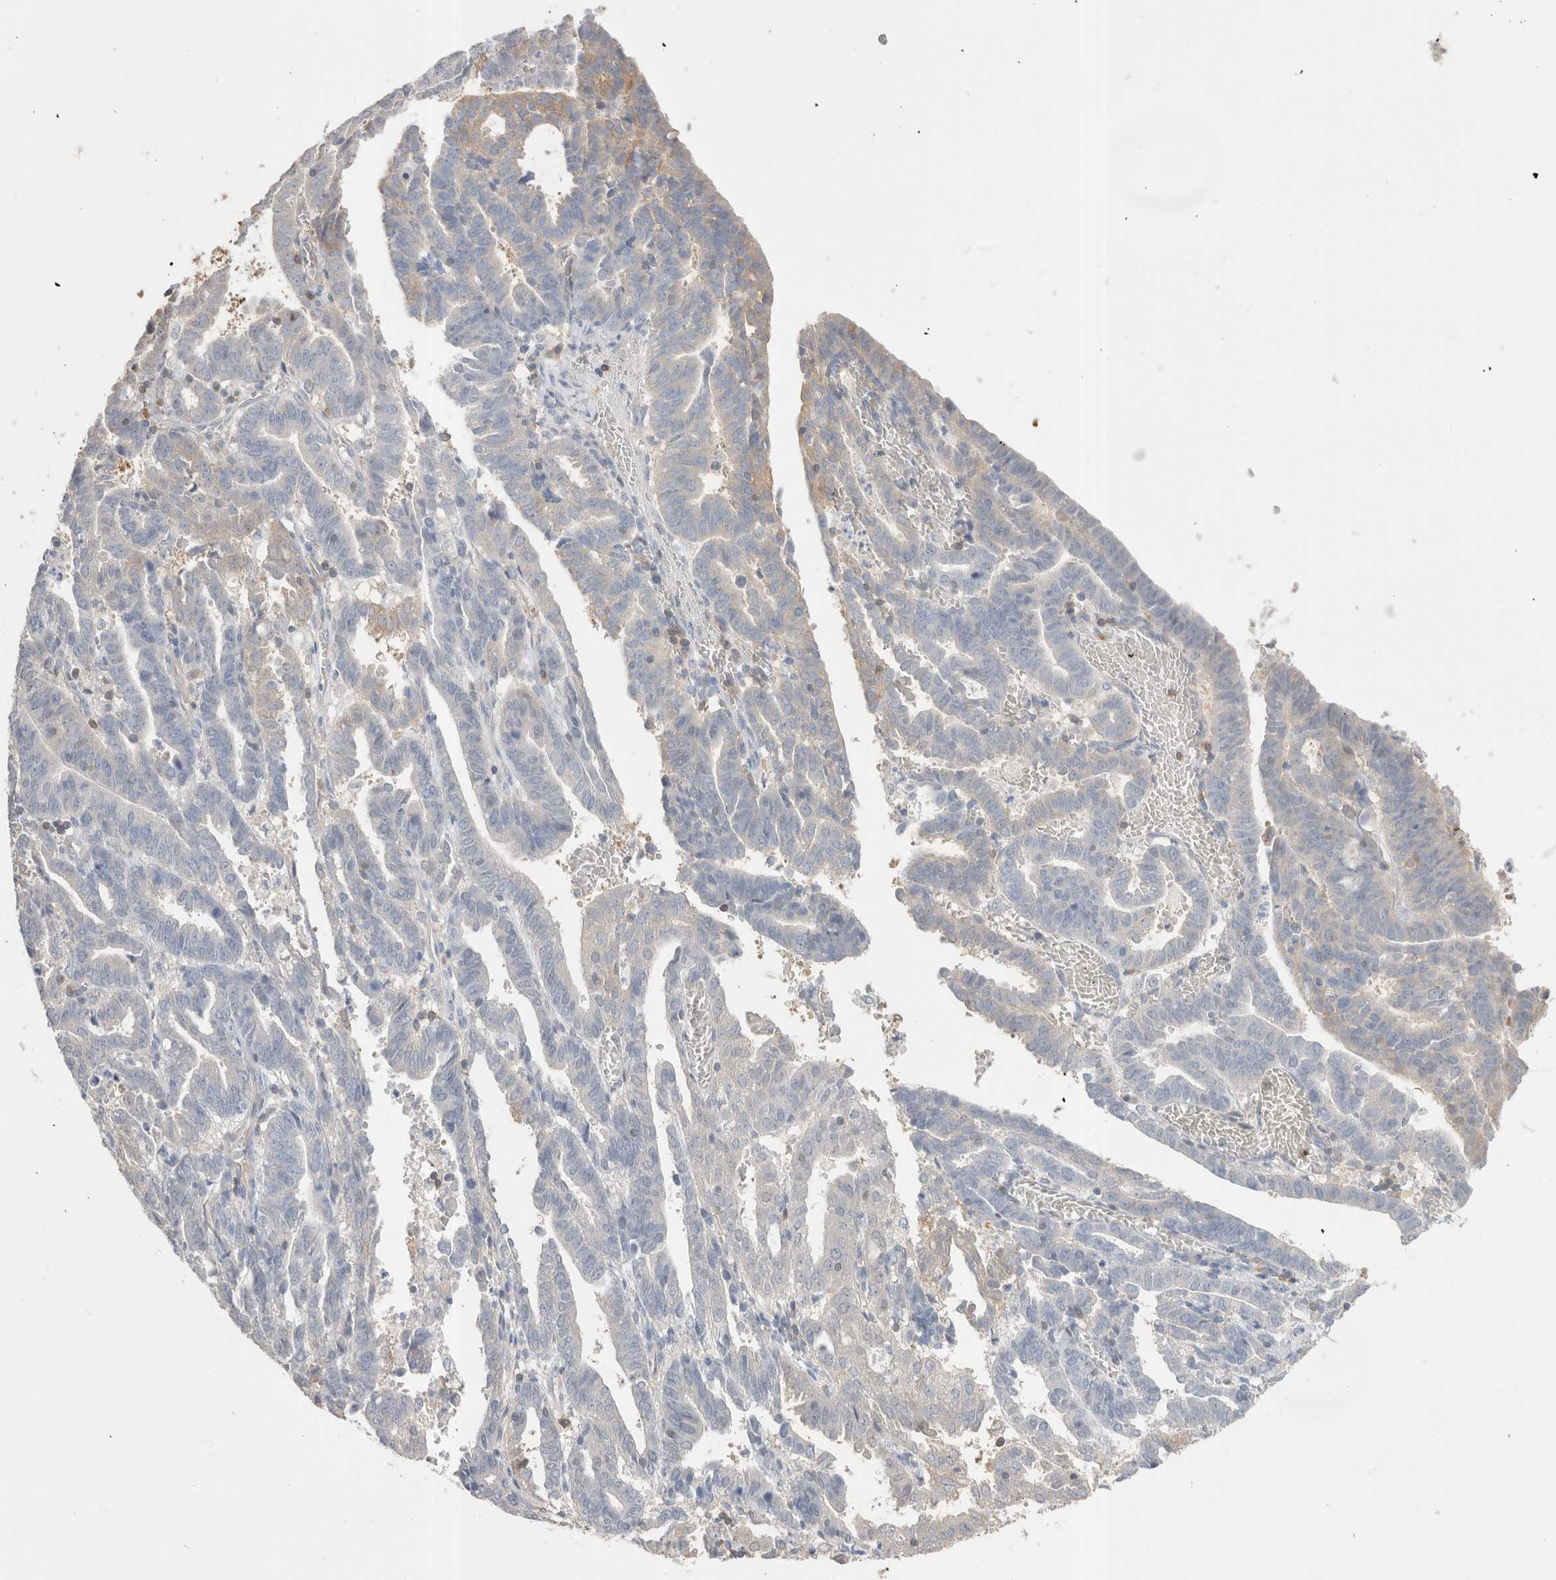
{"staining": {"intensity": "weak", "quantity": "<25%", "location": "cytoplasmic/membranous"}, "tissue": "endometrial cancer", "cell_type": "Tumor cells", "image_type": "cancer", "snomed": [{"axis": "morphology", "description": "Adenocarcinoma, NOS"}, {"axis": "topography", "description": "Uterus"}], "caption": "Image shows no significant protein expression in tumor cells of endometrial cancer (adenocarcinoma).", "gene": "CAPN2", "patient": {"sex": "female", "age": 83}}